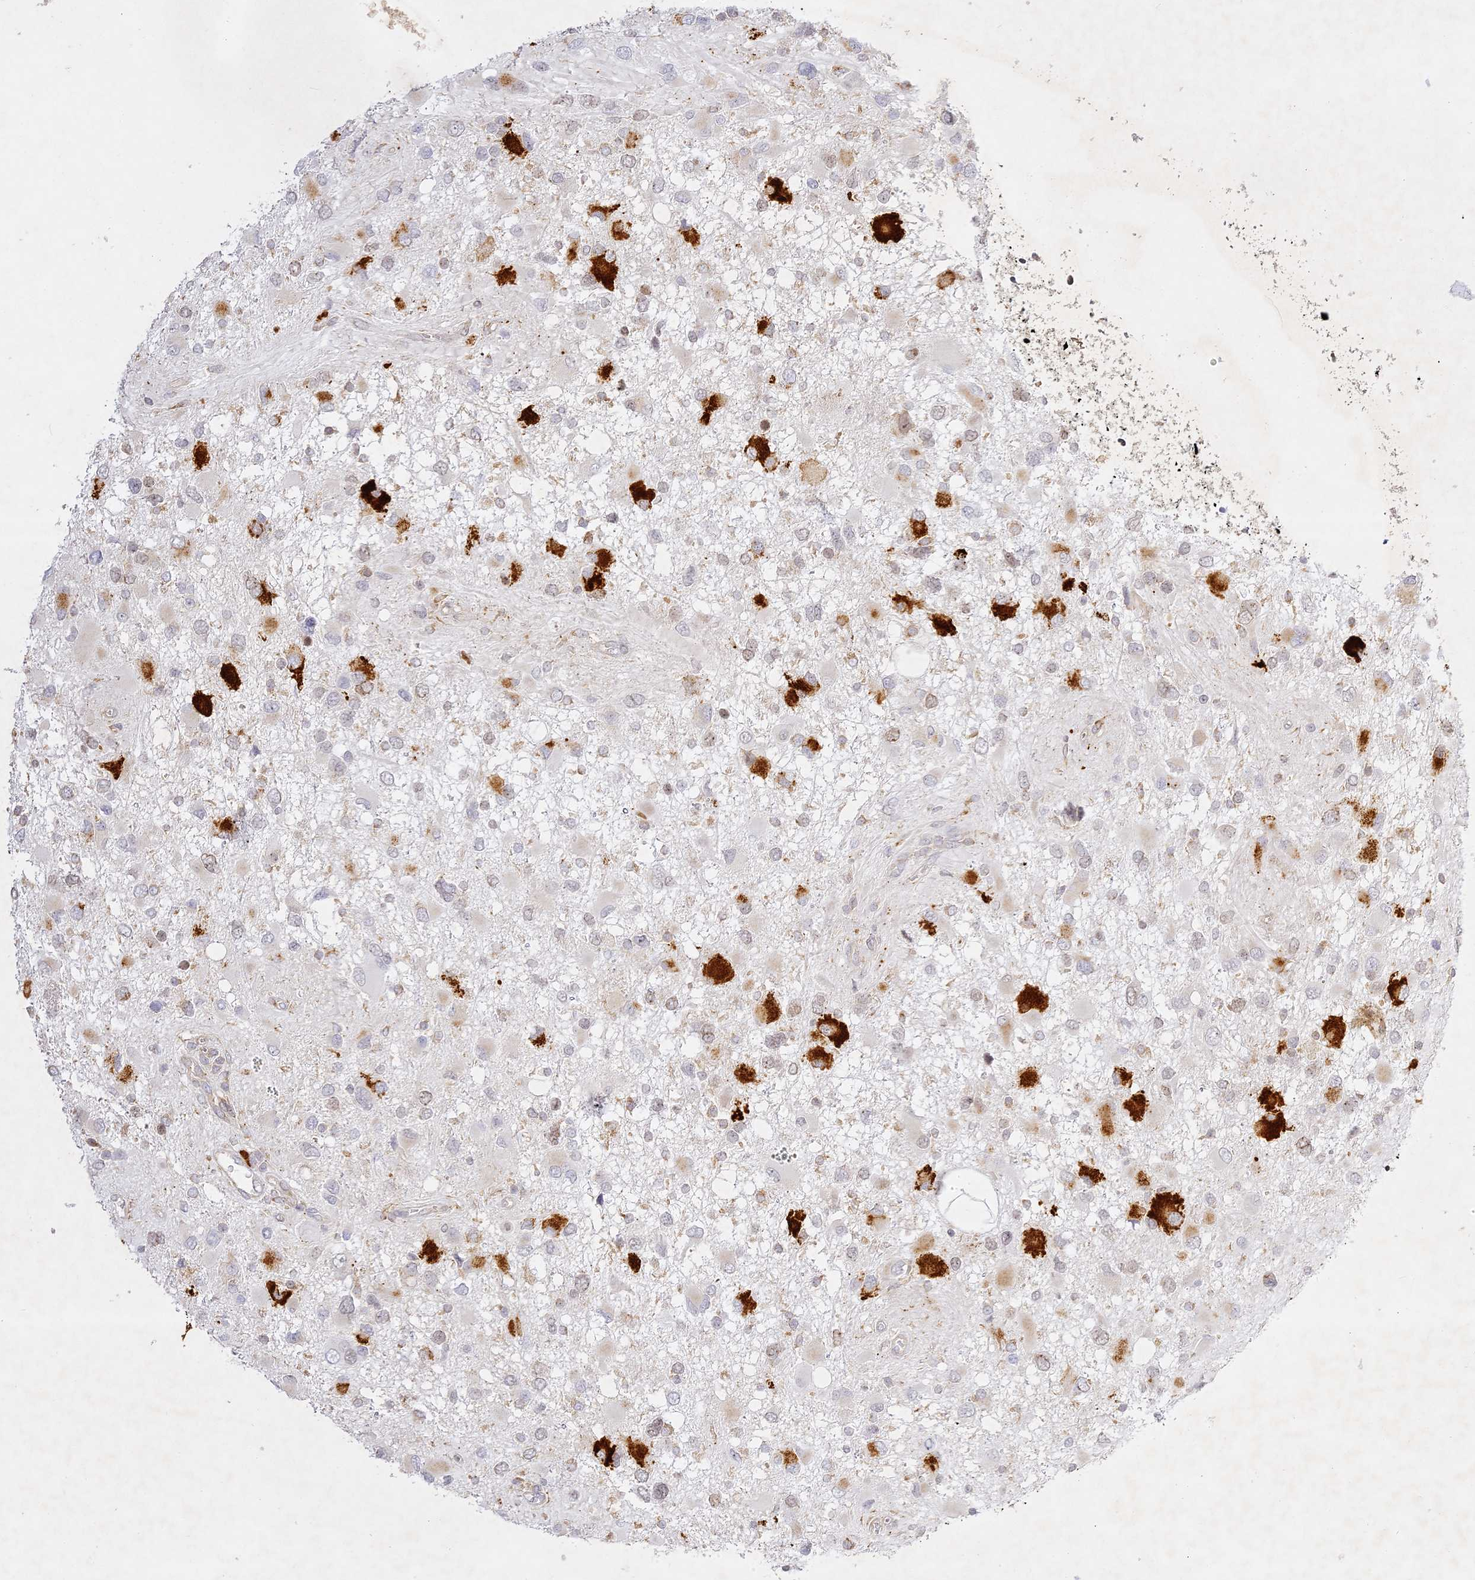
{"staining": {"intensity": "negative", "quantity": "none", "location": "none"}, "tissue": "glioma", "cell_type": "Tumor cells", "image_type": "cancer", "snomed": [{"axis": "morphology", "description": "Glioma, malignant, High grade"}, {"axis": "topography", "description": "Brain"}], "caption": "Immunohistochemistry of human glioma displays no positivity in tumor cells.", "gene": "SLC30A5", "patient": {"sex": "male", "age": 53}}